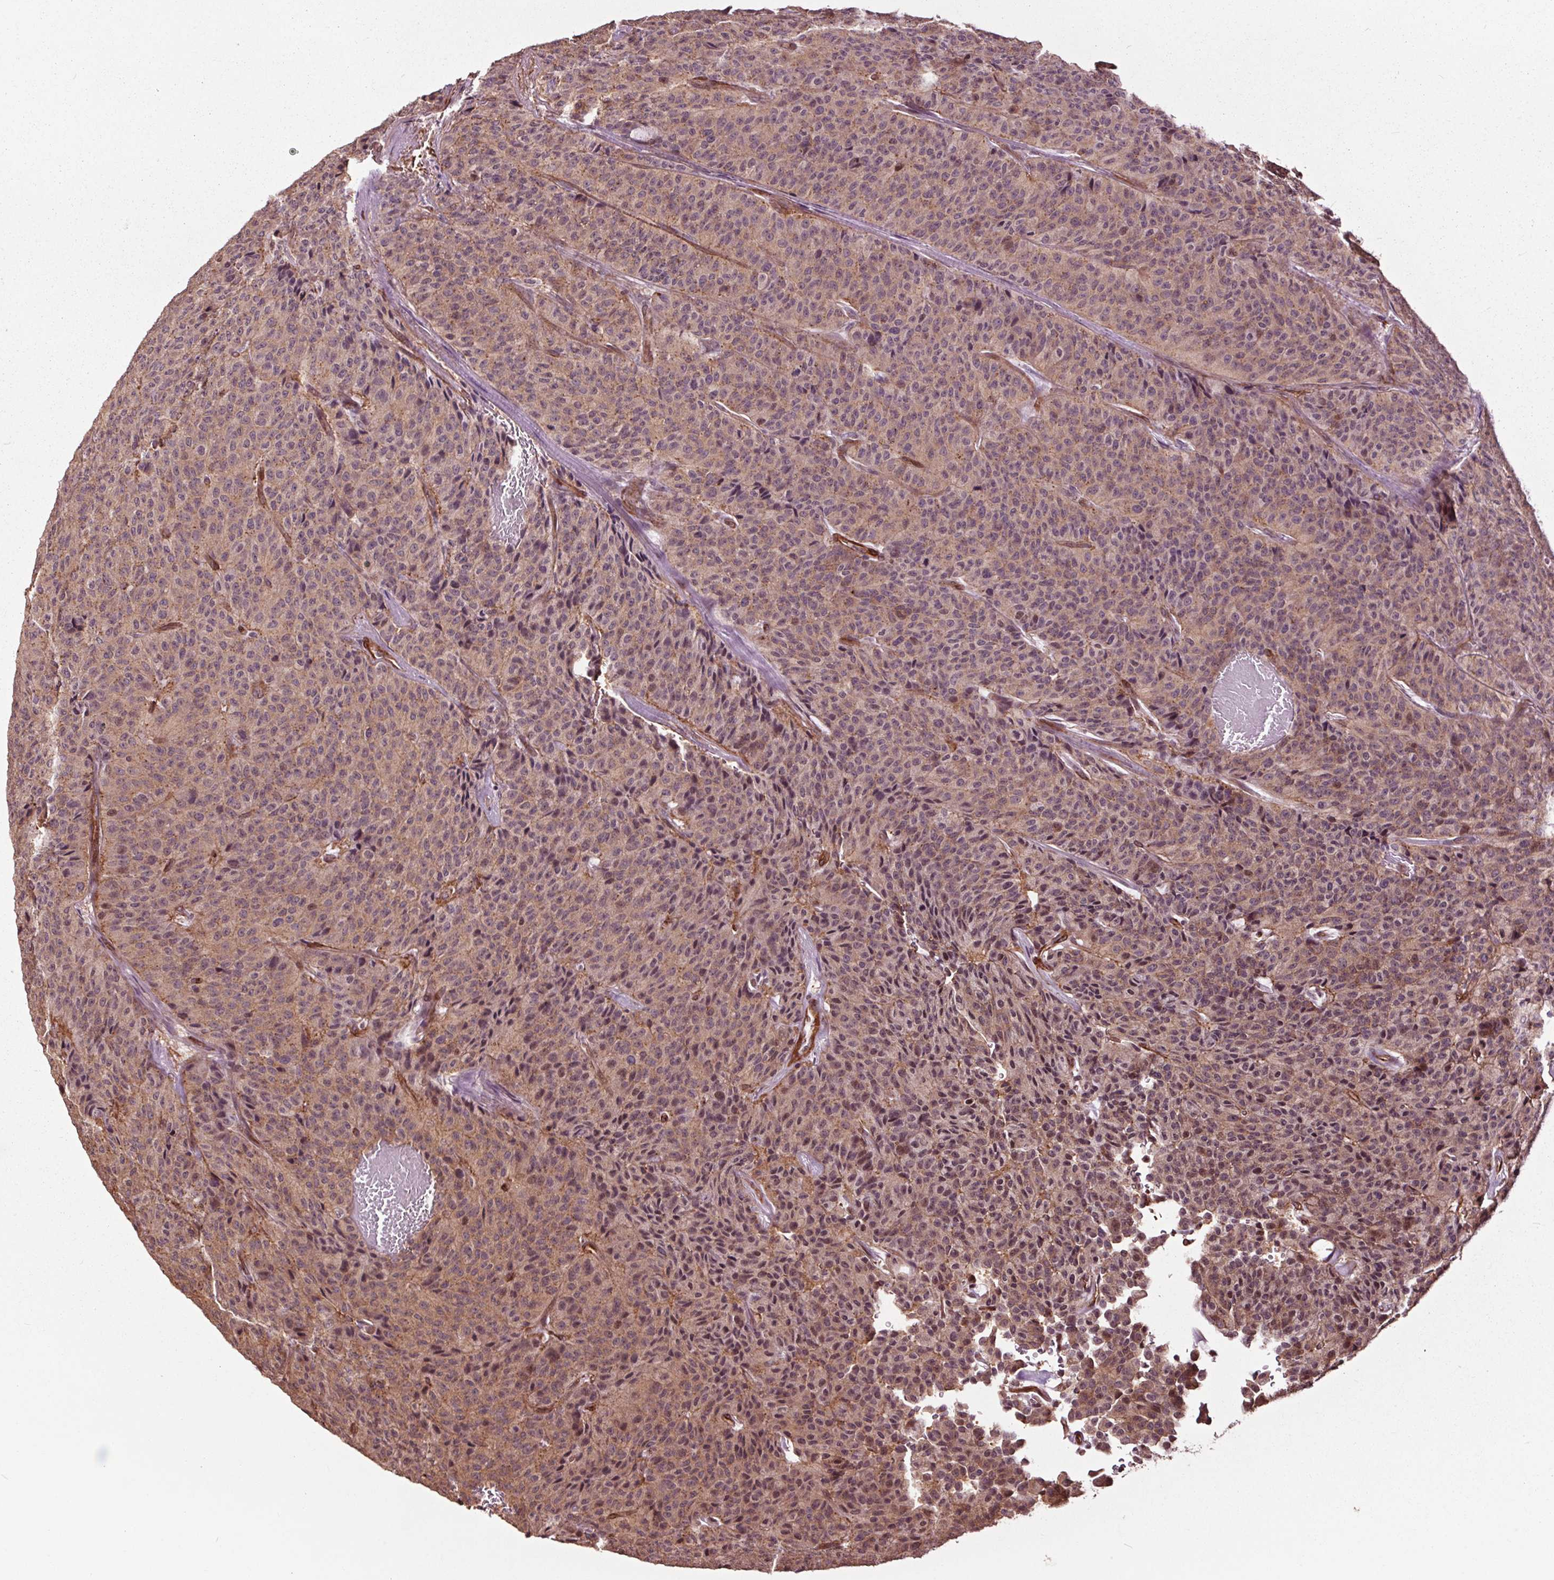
{"staining": {"intensity": "weak", "quantity": "25%-75%", "location": "cytoplasmic/membranous,nuclear"}, "tissue": "carcinoid", "cell_type": "Tumor cells", "image_type": "cancer", "snomed": [{"axis": "morphology", "description": "Carcinoid, malignant, NOS"}, {"axis": "topography", "description": "Lung"}], "caption": "A brown stain highlights weak cytoplasmic/membranous and nuclear positivity of a protein in carcinoid tumor cells.", "gene": "CEP95", "patient": {"sex": "male", "age": 71}}